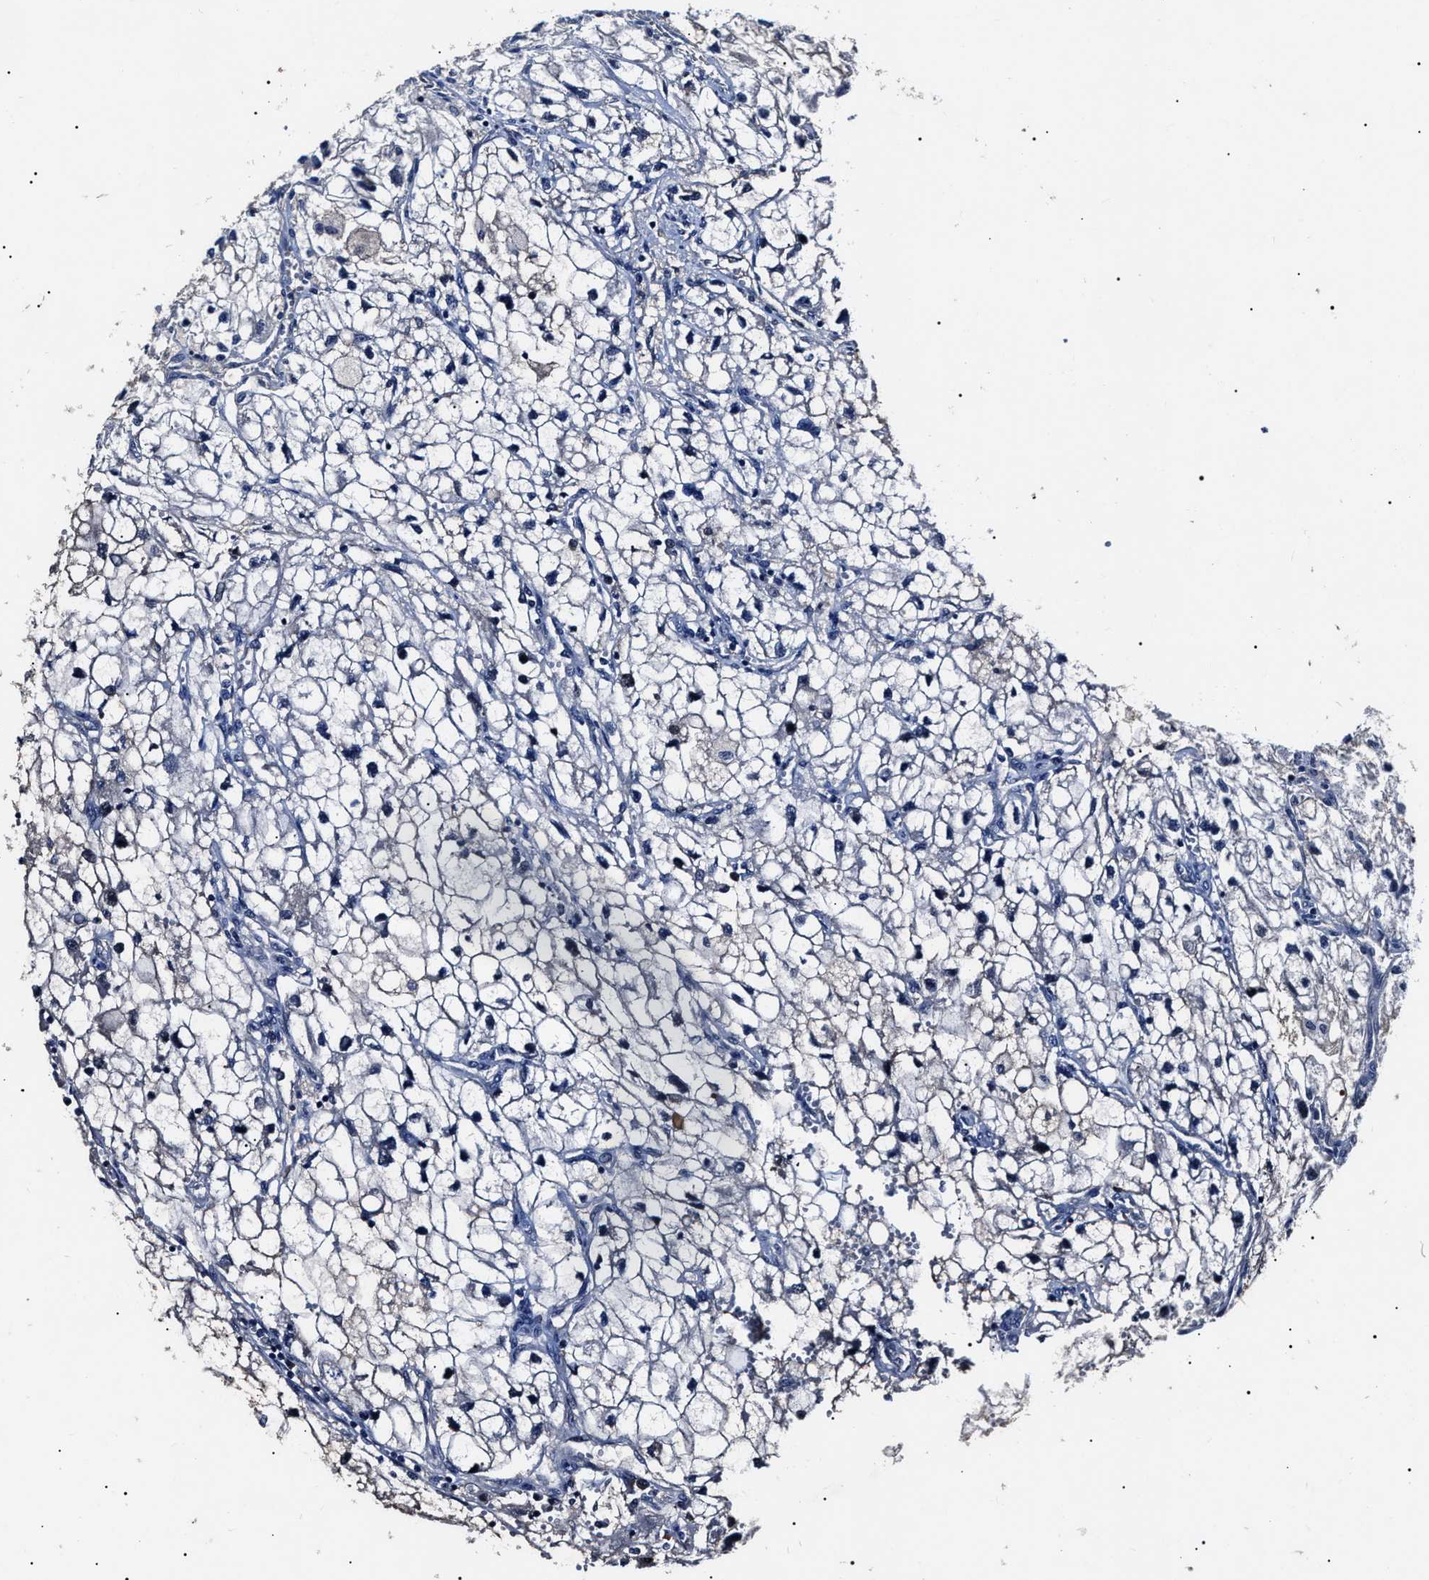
{"staining": {"intensity": "negative", "quantity": "none", "location": "none"}, "tissue": "renal cancer", "cell_type": "Tumor cells", "image_type": "cancer", "snomed": [{"axis": "morphology", "description": "Adenocarcinoma, NOS"}, {"axis": "topography", "description": "Kidney"}], "caption": "The immunohistochemistry histopathology image has no significant positivity in tumor cells of renal cancer tissue. Brightfield microscopy of IHC stained with DAB (3,3'-diaminobenzidine) (brown) and hematoxylin (blue), captured at high magnification.", "gene": "IFT81", "patient": {"sex": "female", "age": 70}}